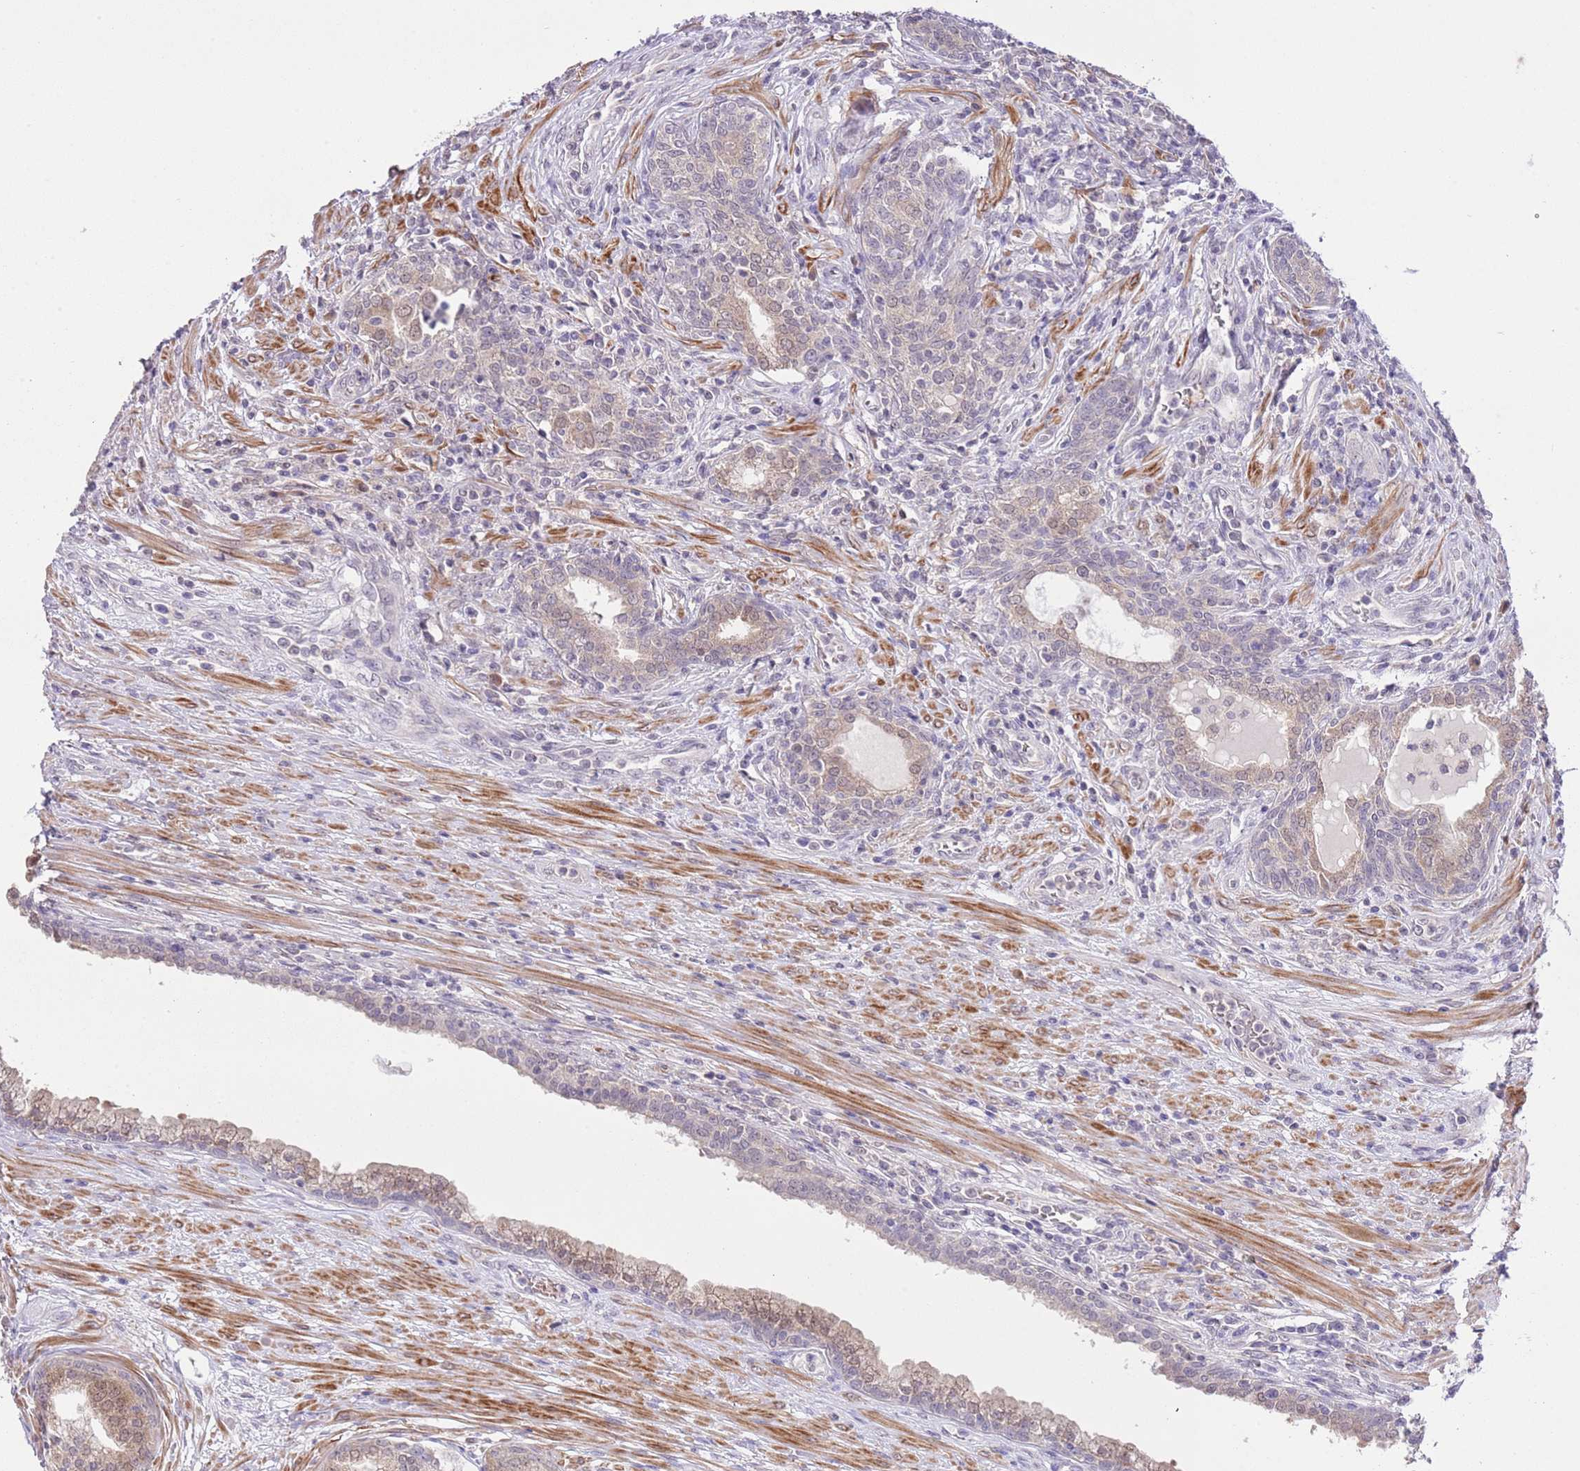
{"staining": {"intensity": "moderate", "quantity": "<25%", "location": "cytoplasmic/membranous,nuclear"}, "tissue": "prostate cancer", "cell_type": "Tumor cells", "image_type": "cancer", "snomed": [{"axis": "morphology", "description": "Adenocarcinoma, High grade"}, {"axis": "topography", "description": "Prostate"}], "caption": "A low amount of moderate cytoplasmic/membranous and nuclear expression is present in approximately <25% of tumor cells in adenocarcinoma (high-grade) (prostate) tissue. The protein is shown in brown color, while the nuclei are stained blue.", "gene": "GALK2", "patient": {"sex": "male", "age": 67}}